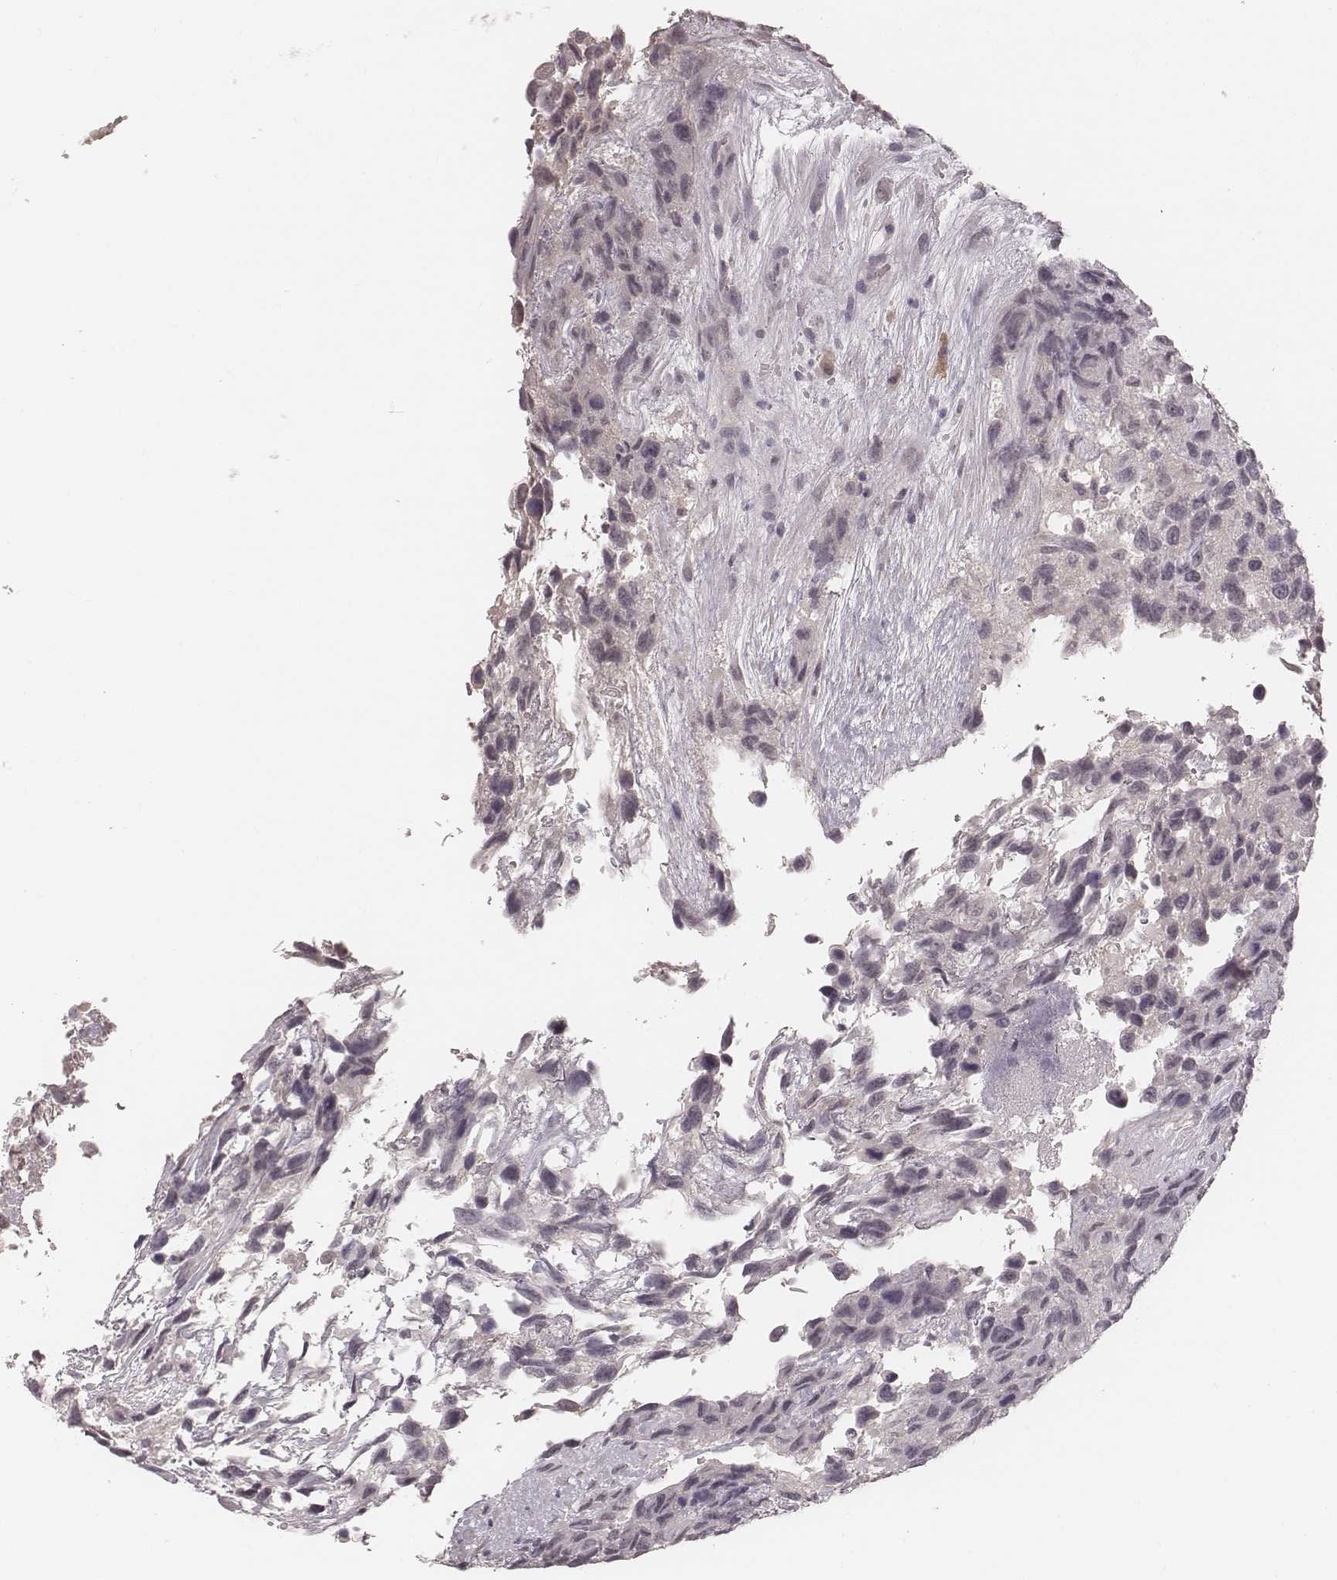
{"staining": {"intensity": "negative", "quantity": "none", "location": "none"}, "tissue": "urothelial cancer", "cell_type": "Tumor cells", "image_type": "cancer", "snomed": [{"axis": "morphology", "description": "Urothelial carcinoma, High grade"}, {"axis": "topography", "description": "Urinary bladder"}], "caption": "Protein analysis of urothelial carcinoma (high-grade) demonstrates no significant positivity in tumor cells.", "gene": "MSX1", "patient": {"sex": "female", "age": 70}}